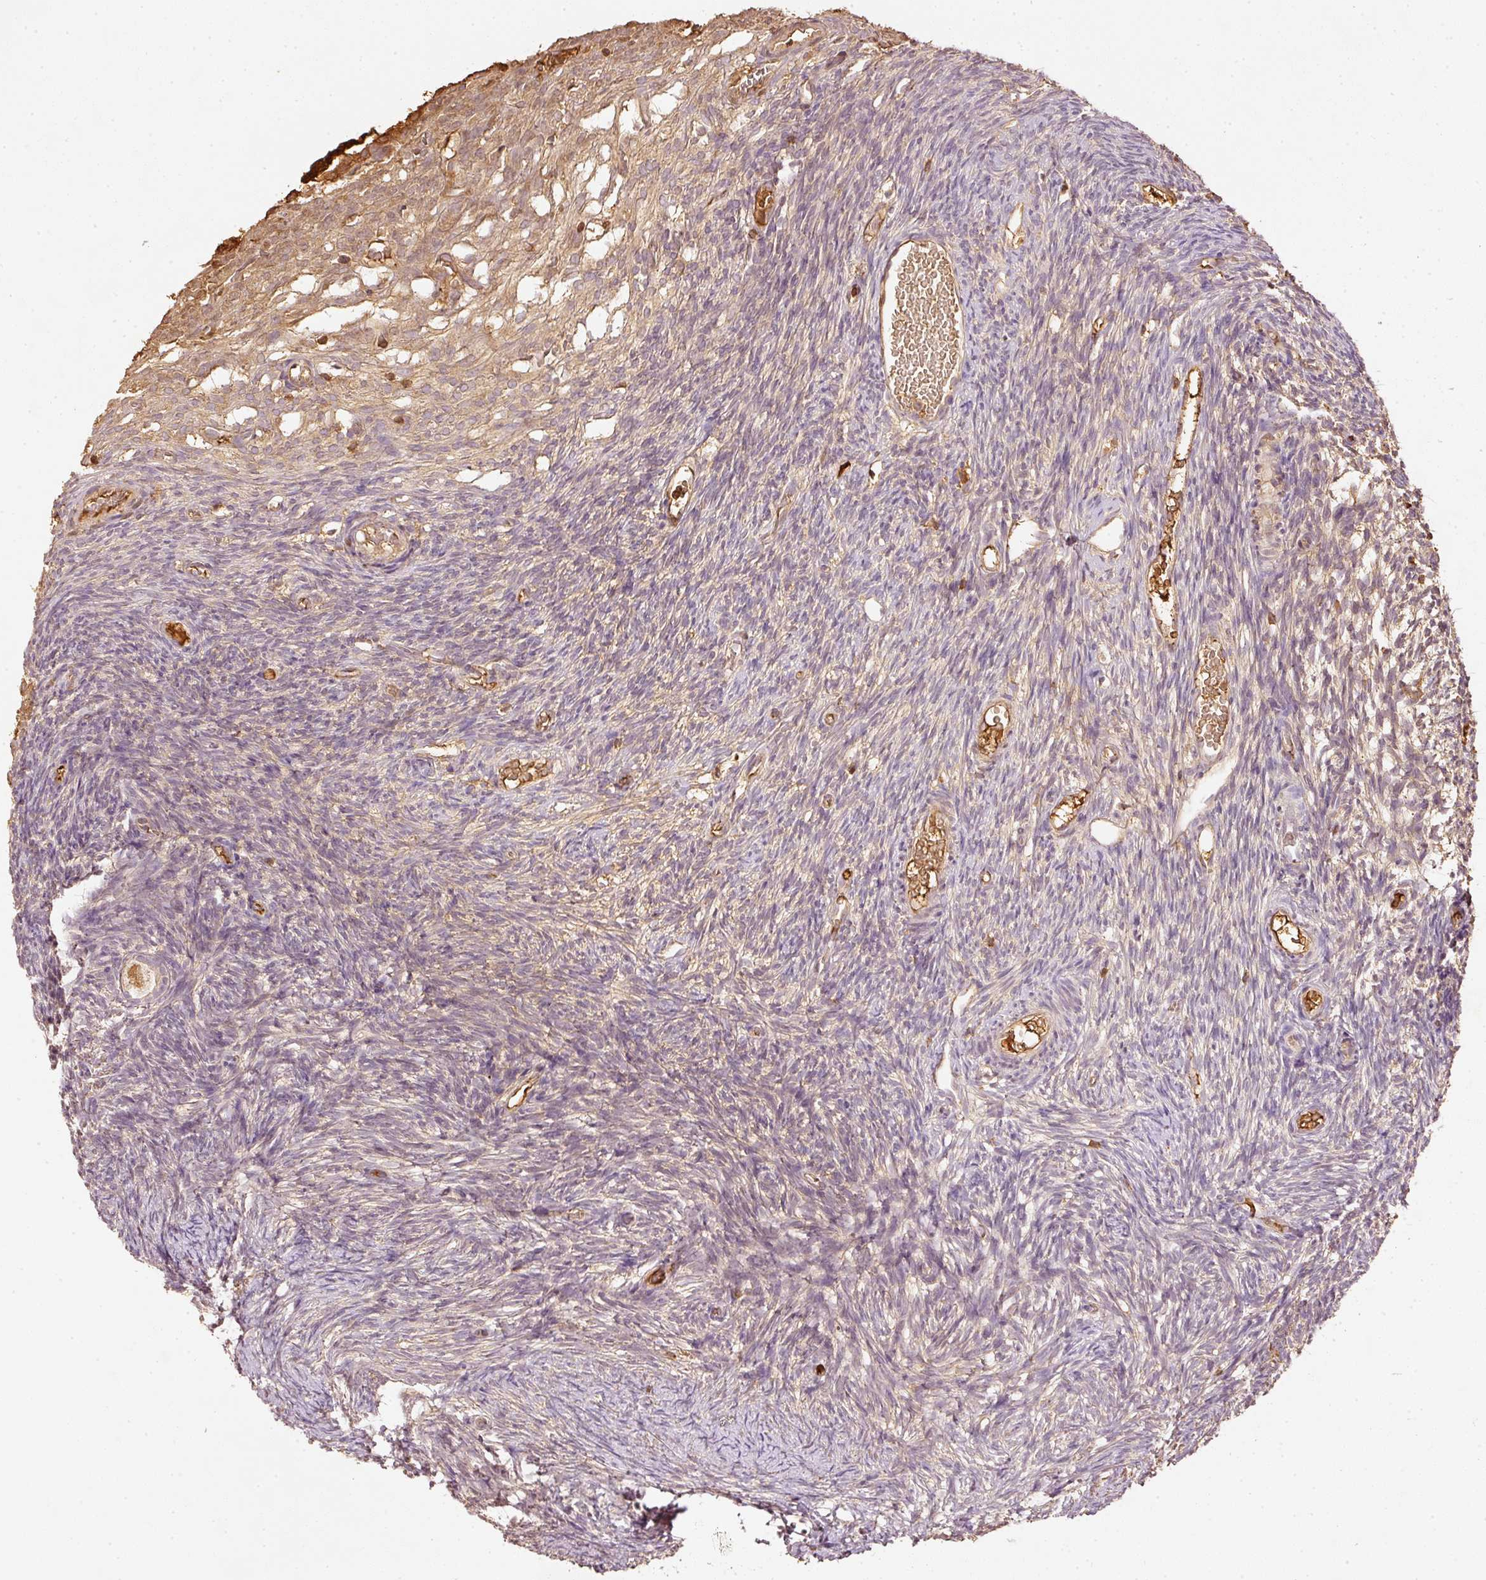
{"staining": {"intensity": "negative", "quantity": "none", "location": "none"}, "tissue": "ovary", "cell_type": "Follicle cells", "image_type": "normal", "snomed": [{"axis": "morphology", "description": "Normal tissue, NOS"}, {"axis": "topography", "description": "Ovary"}], "caption": "Immunohistochemistry (IHC) of benign ovary demonstrates no staining in follicle cells. (DAB immunohistochemistry (IHC), high magnification).", "gene": "EVL", "patient": {"sex": "female", "age": 39}}